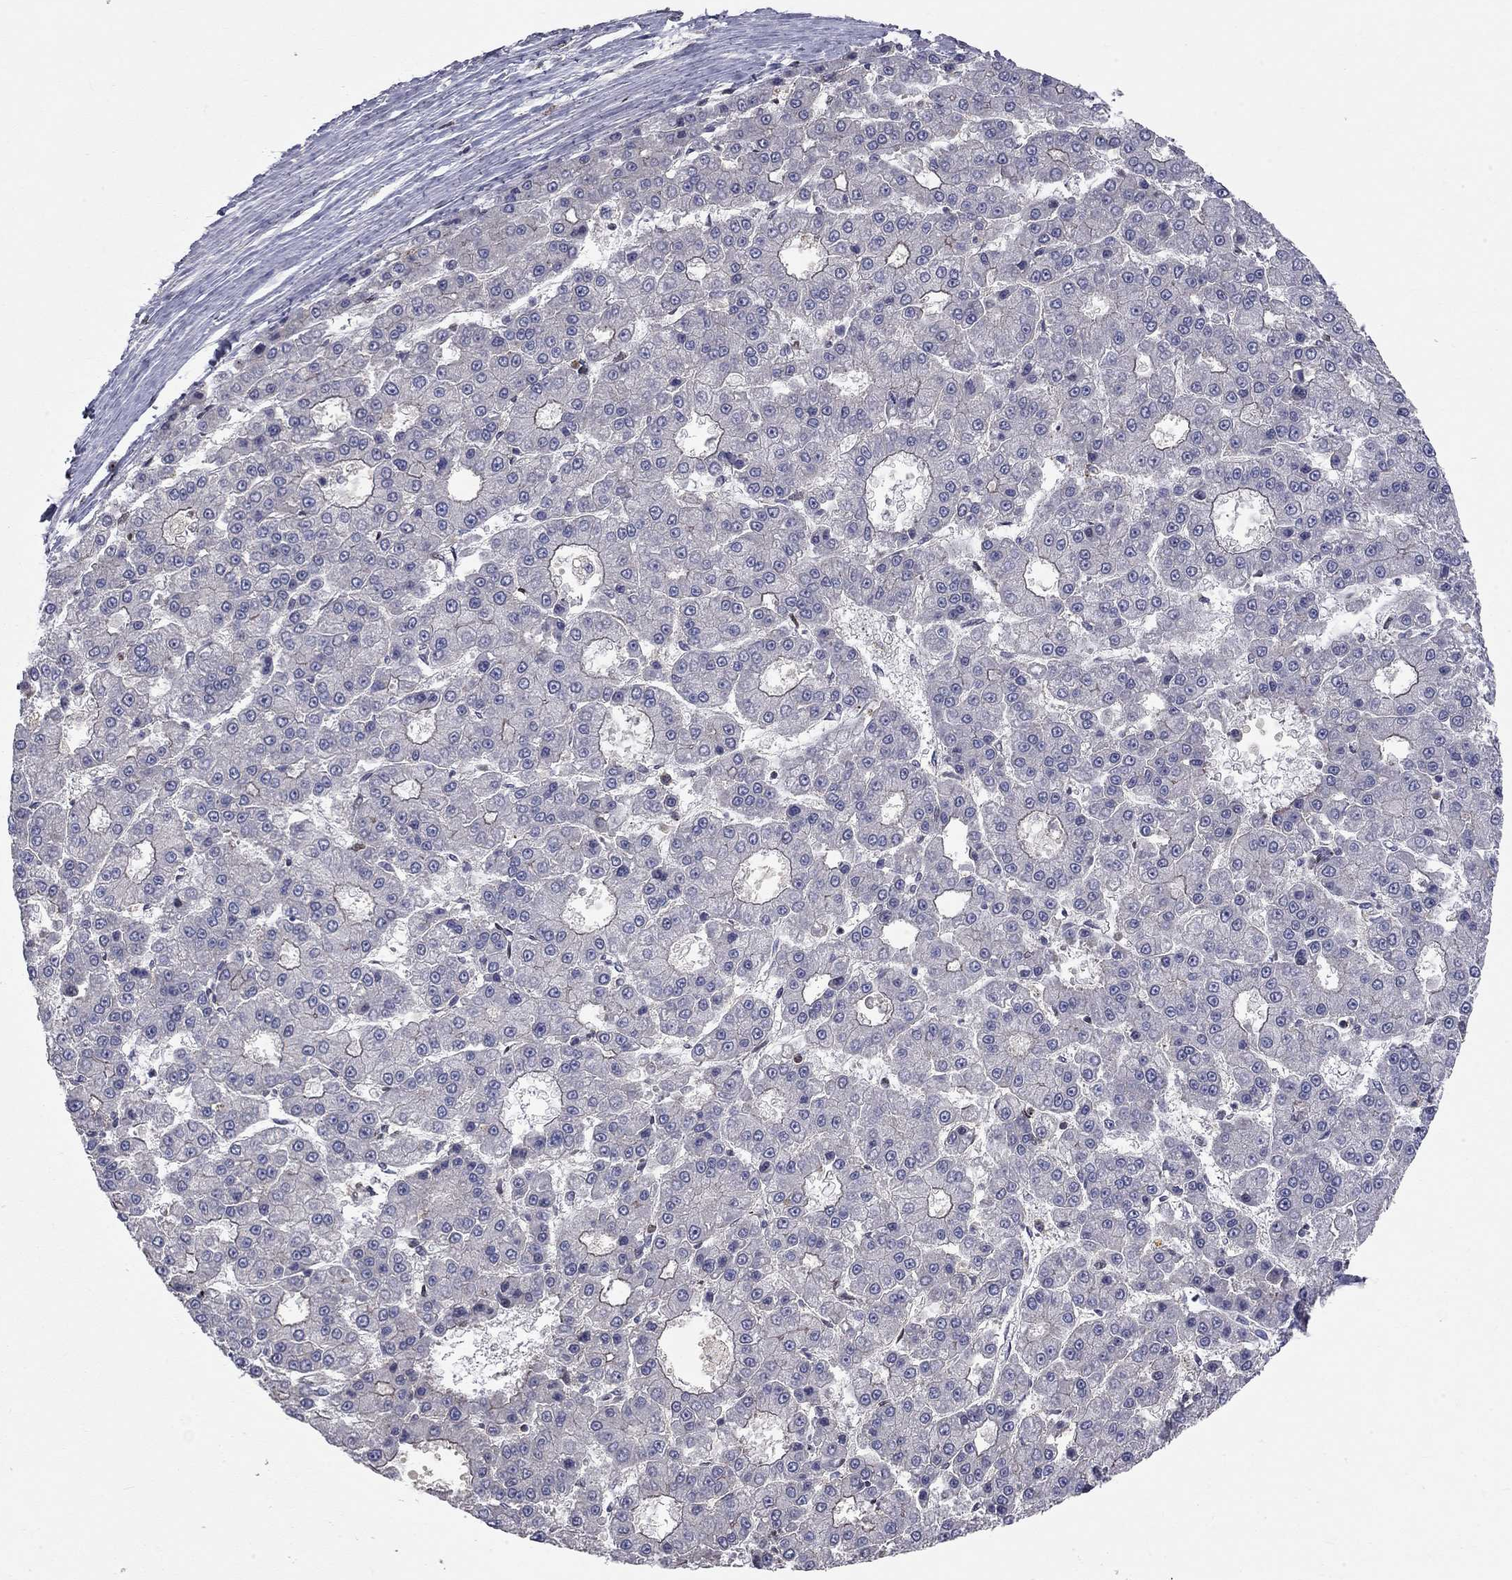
{"staining": {"intensity": "negative", "quantity": "none", "location": "none"}, "tissue": "liver cancer", "cell_type": "Tumor cells", "image_type": "cancer", "snomed": [{"axis": "morphology", "description": "Carcinoma, Hepatocellular, NOS"}, {"axis": "topography", "description": "Liver"}], "caption": "Tumor cells show no significant protein staining in liver cancer (hepatocellular carcinoma). (DAB IHC, high magnification).", "gene": "ERN2", "patient": {"sex": "male", "age": 70}}